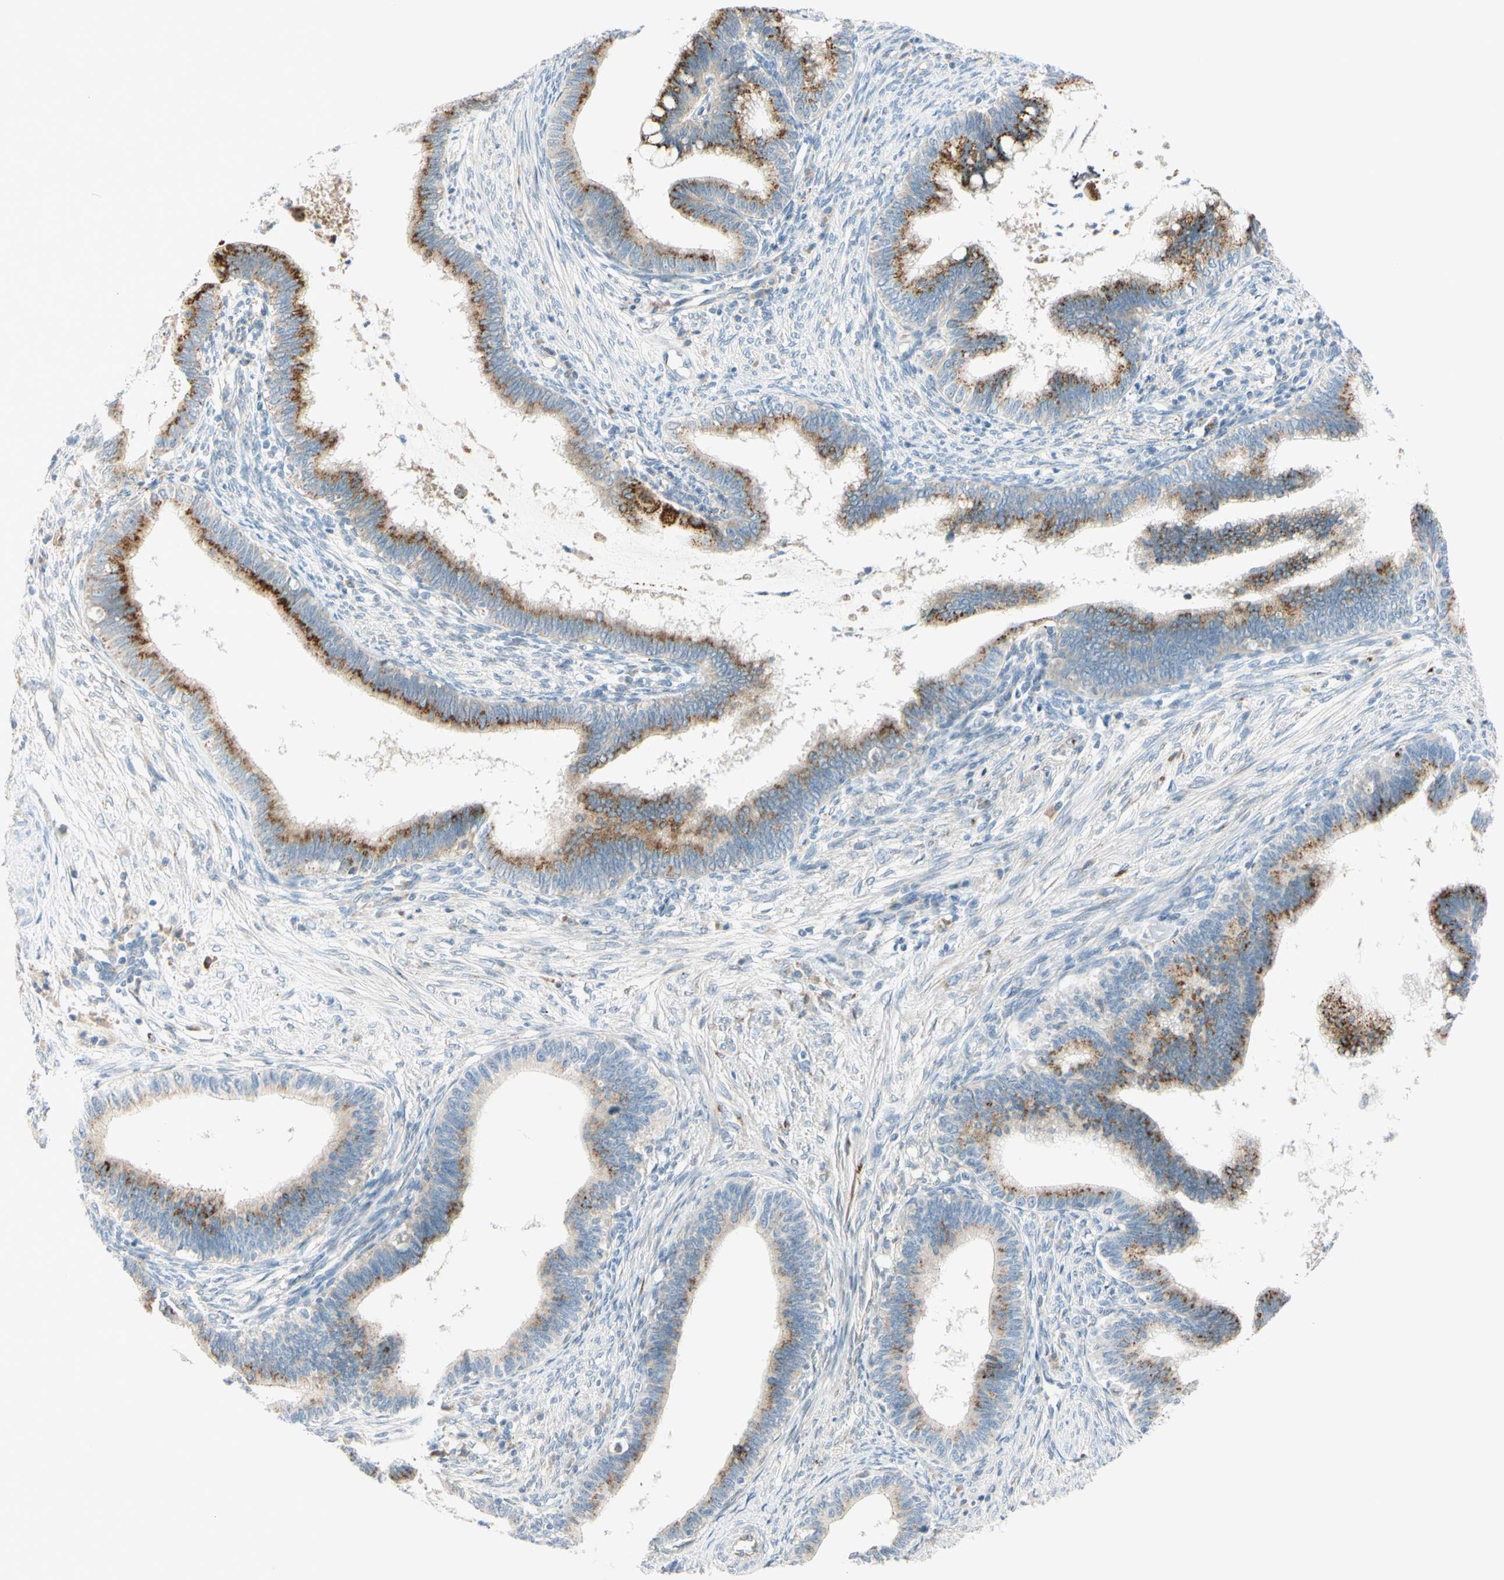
{"staining": {"intensity": "strong", "quantity": "25%-75%", "location": "cytoplasmic/membranous"}, "tissue": "cervical cancer", "cell_type": "Tumor cells", "image_type": "cancer", "snomed": [{"axis": "morphology", "description": "Adenocarcinoma, NOS"}, {"axis": "topography", "description": "Cervix"}], "caption": "Human cervical cancer (adenocarcinoma) stained with a brown dye demonstrates strong cytoplasmic/membranous positive staining in approximately 25%-75% of tumor cells.", "gene": "GALNT5", "patient": {"sex": "female", "age": 36}}